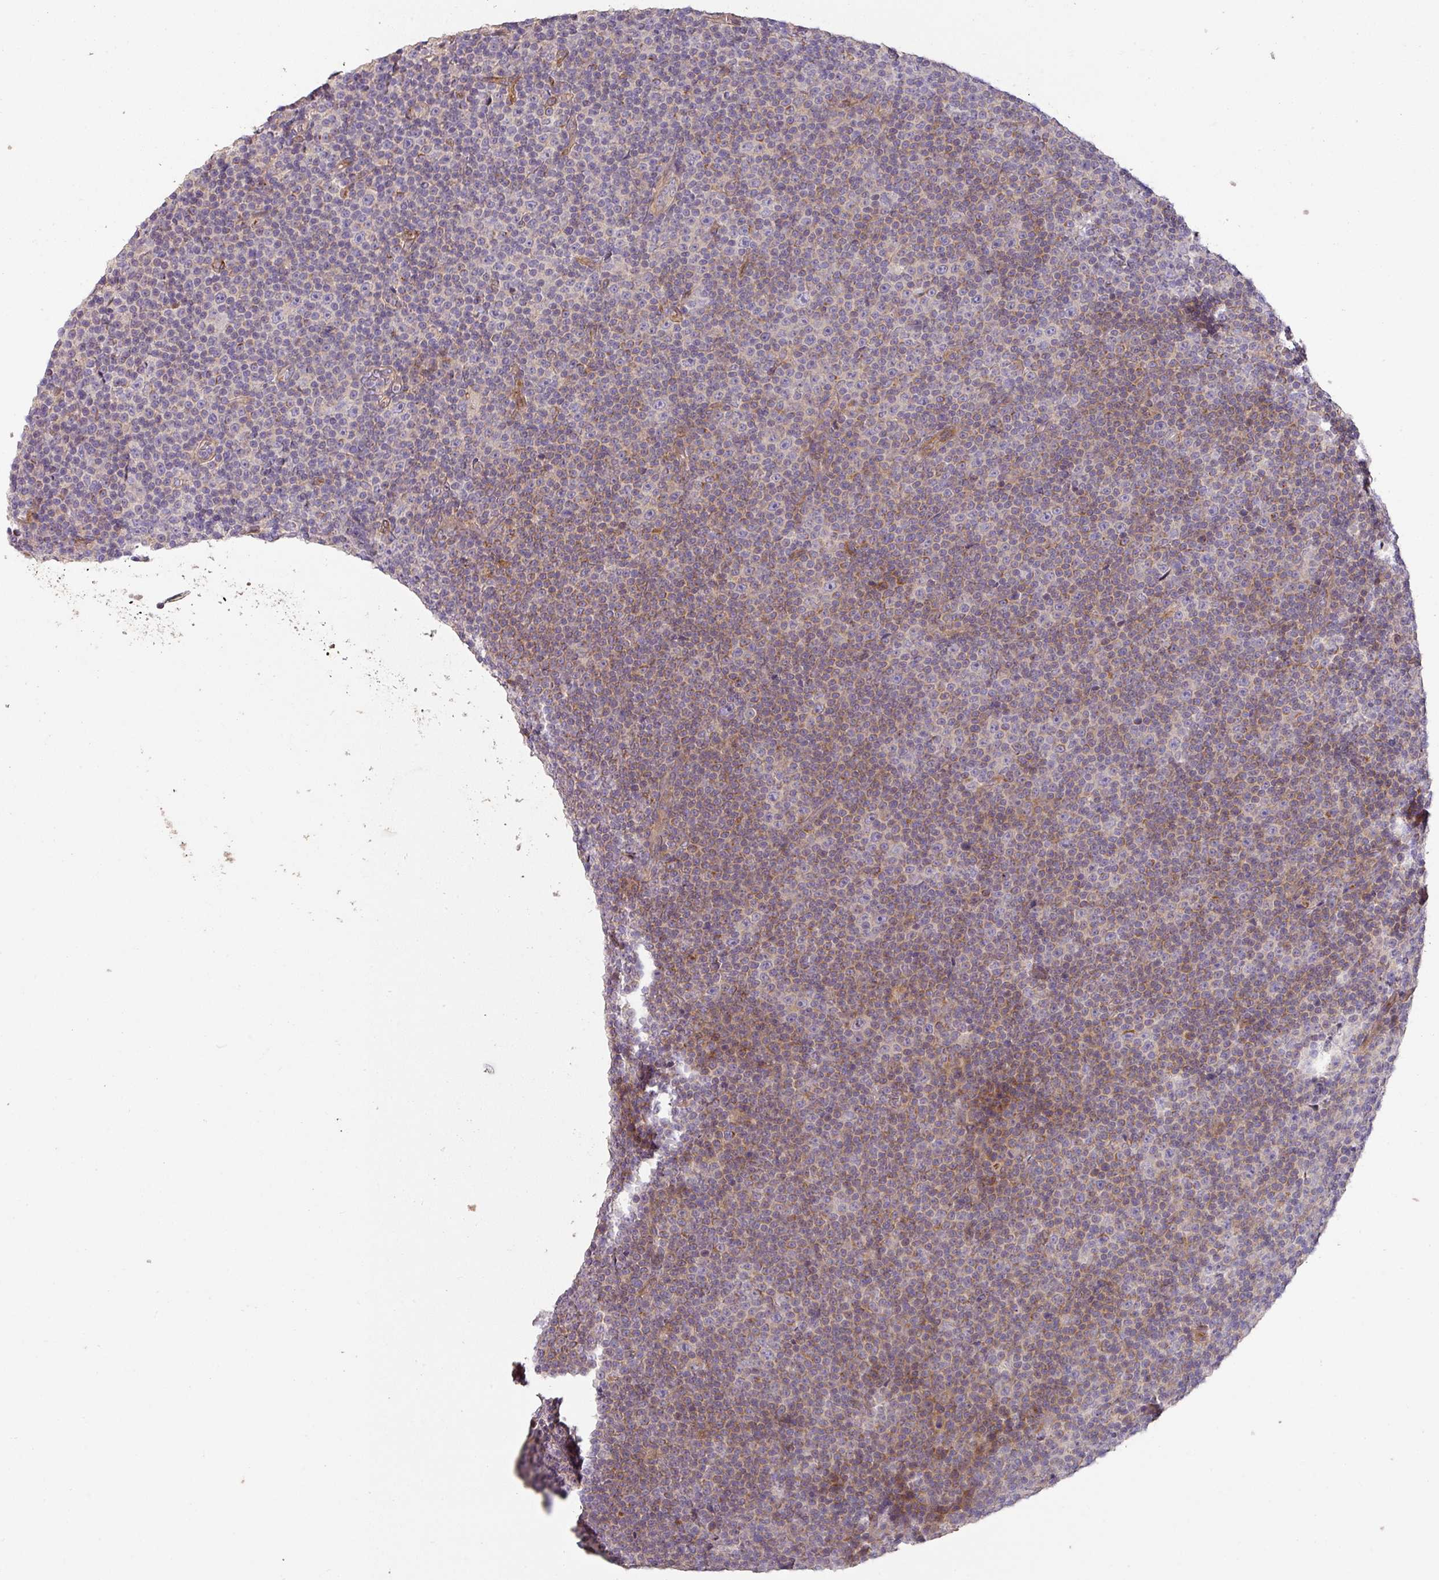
{"staining": {"intensity": "weak", "quantity": "<25%", "location": "cytoplasmic/membranous"}, "tissue": "lymphoma", "cell_type": "Tumor cells", "image_type": "cancer", "snomed": [{"axis": "morphology", "description": "Malignant lymphoma, non-Hodgkin's type, Low grade"}, {"axis": "topography", "description": "Lymph node"}], "caption": "This micrograph is of low-grade malignant lymphoma, non-Hodgkin's type stained with immunohistochemistry (IHC) to label a protein in brown with the nuclei are counter-stained blue. There is no positivity in tumor cells.", "gene": "PCDH1", "patient": {"sex": "female", "age": 67}}